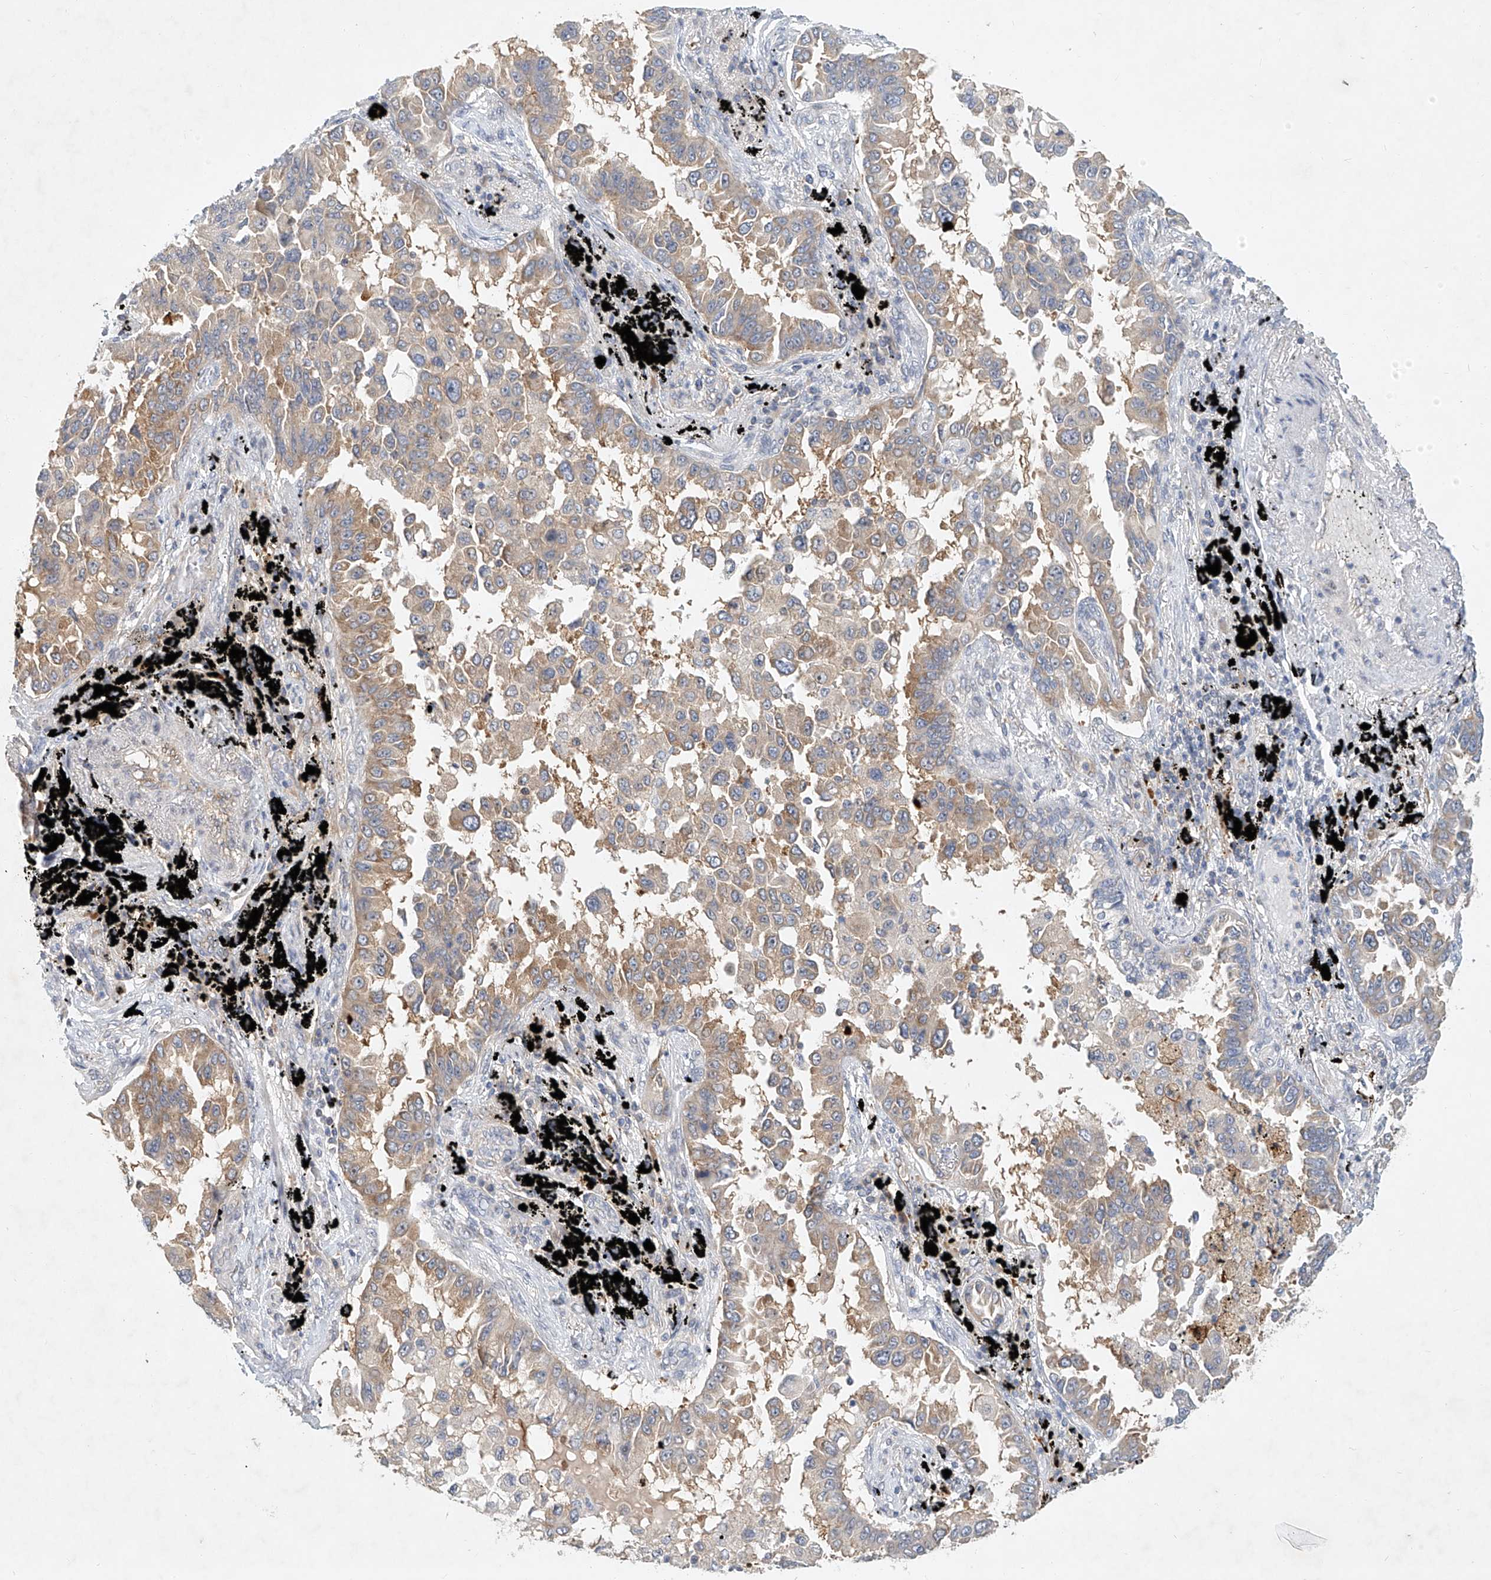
{"staining": {"intensity": "moderate", "quantity": ">75%", "location": "cytoplasmic/membranous"}, "tissue": "lung cancer", "cell_type": "Tumor cells", "image_type": "cancer", "snomed": [{"axis": "morphology", "description": "Adenocarcinoma, NOS"}, {"axis": "topography", "description": "Lung"}], "caption": "Immunohistochemistry staining of lung cancer (adenocarcinoma), which demonstrates medium levels of moderate cytoplasmic/membranous expression in approximately >75% of tumor cells indicating moderate cytoplasmic/membranous protein staining. The staining was performed using DAB (3,3'-diaminobenzidine) (brown) for protein detection and nuclei were counterstained in hematoxylin (blue).", "gene": "CARMIL1", "patient": {"sex": "female", "age": 67}}